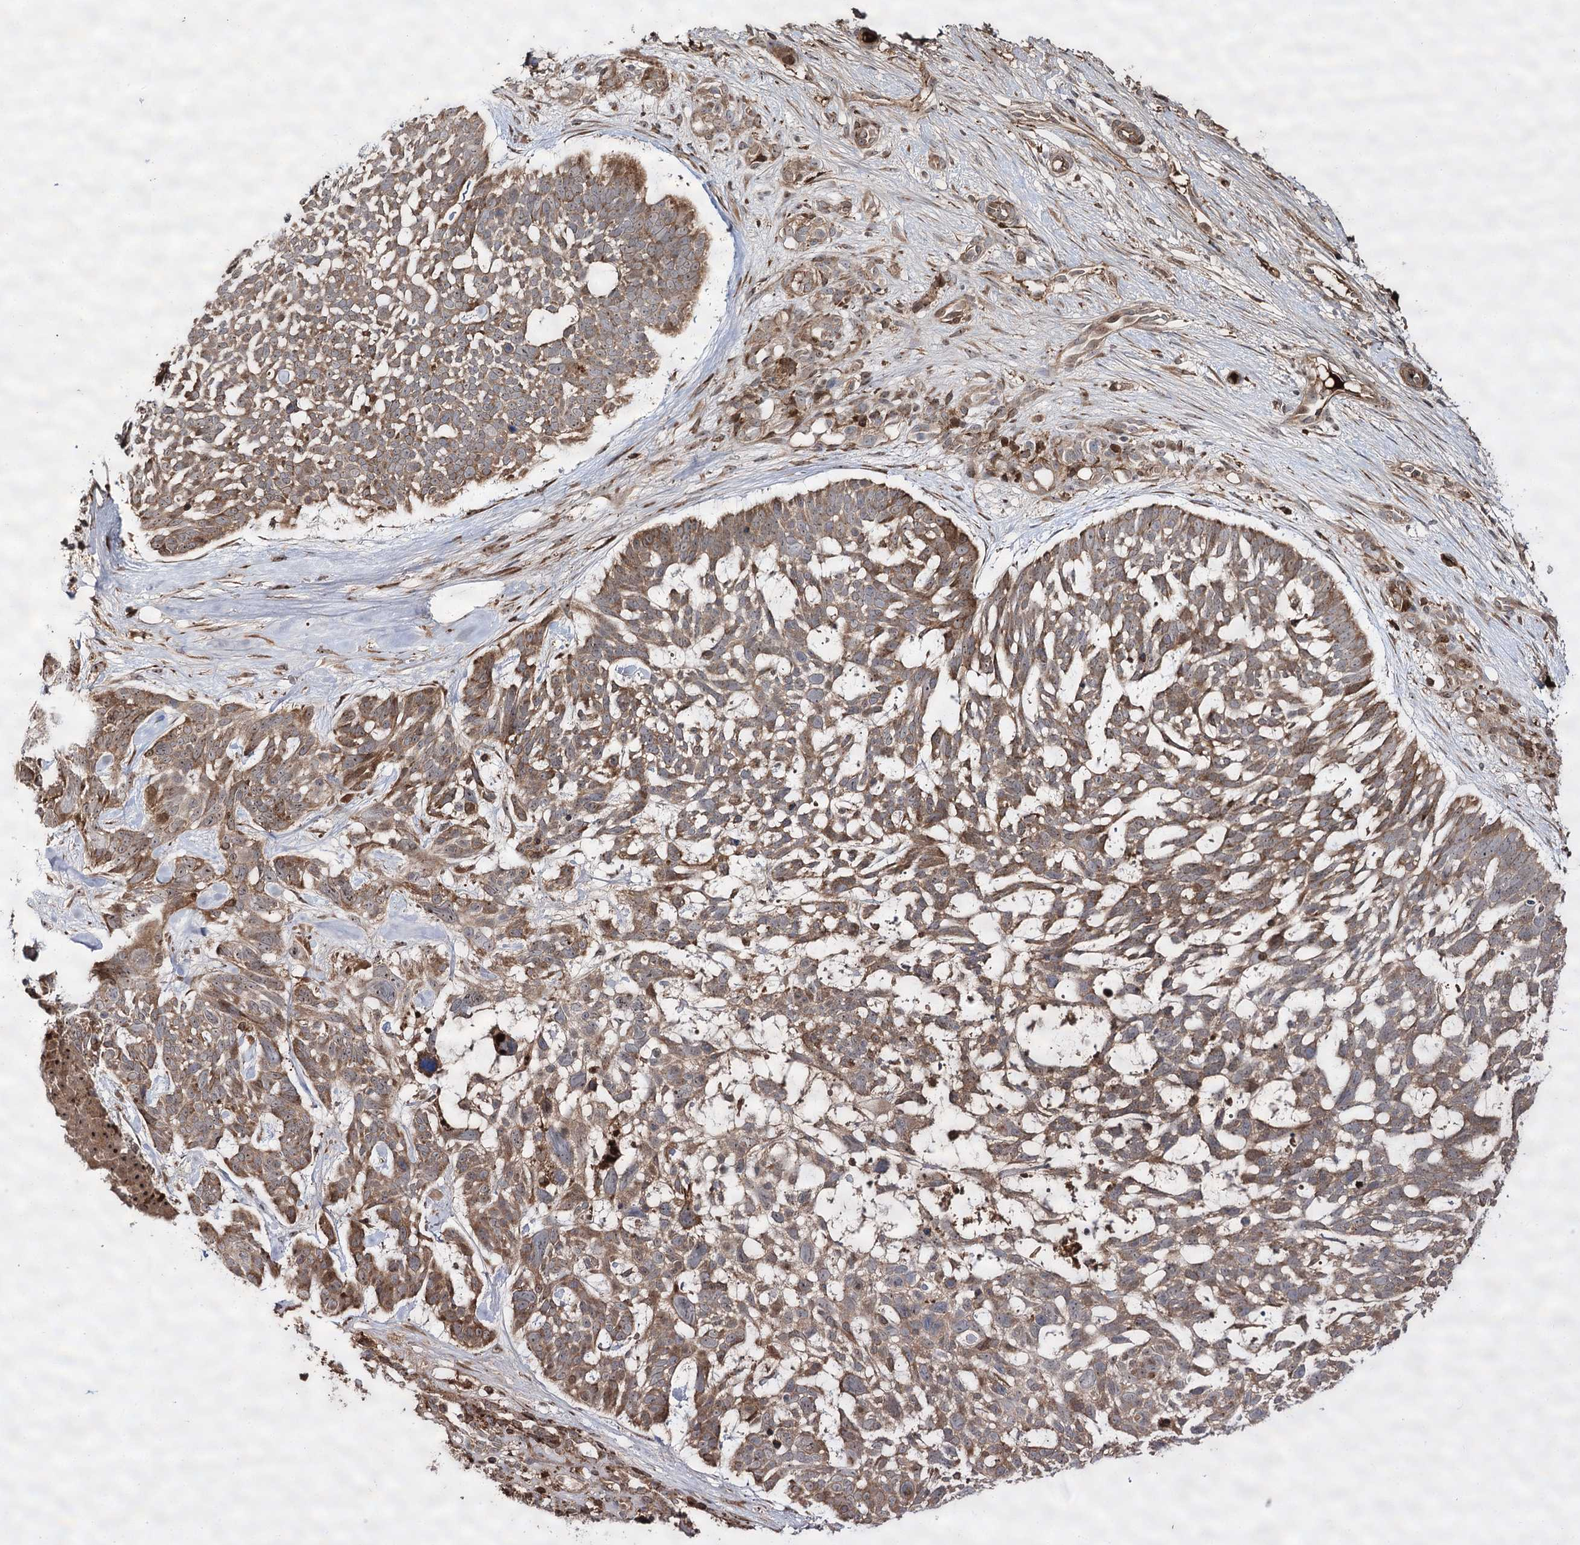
{"staining": {"intensity": "moderate", "quantity": ">75%", "location": "cytoplasmic/membranous"}, "tissue": "skin cancer", "cell_type": "Tumor cells", "image_type": "cancer", "snomed": [{"axis": "morphology", "description": "Basal cell carcinoma"}, {"axis": "topography", "description": "Skin"}], "caption": "A brown stain shows moderate cytoplasmic/membranous staining of a protein in basal cell carcinoma (skin) tumor cells. The protein is shown in brown color, while the nuclei are stained blue.", "gene": "FANCL", "patient": {"sex": "male", "age": 88}}